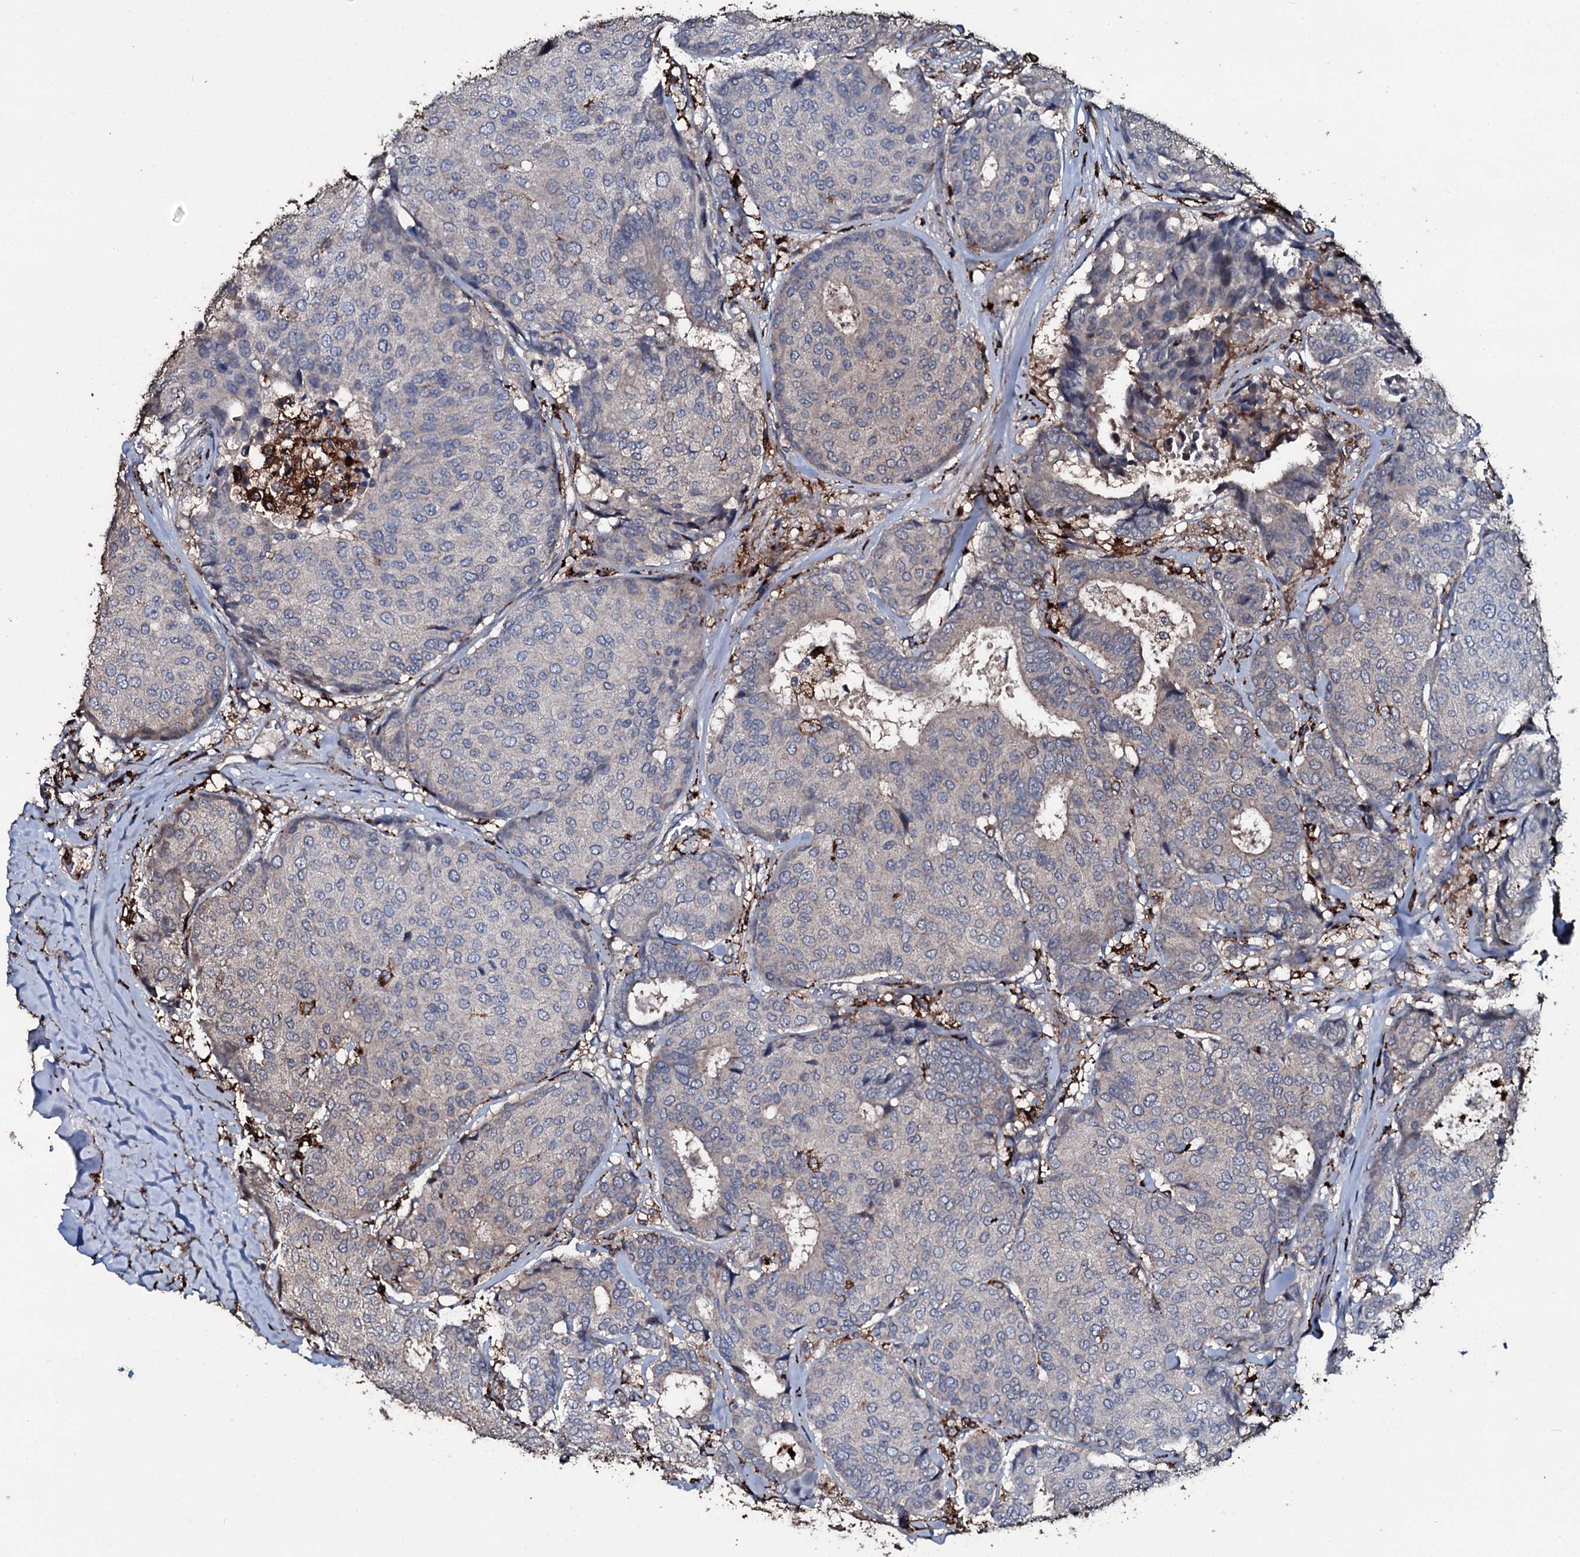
{"staining": {"intensity": "negative", "quantity": "none", "location": "none"}, "tissue": "breast cancer", "cell_type": "Tumor cells", "image_type": "cancer", "snomed": [{"axis": "morphology", "description": "Duct carcinoma"}, {"axis": "topography", "description": "Breast"}], "caption": "DAB immunohistochemical staining of breast invasive ductal carcinoma displays no significant expression in tumor cells.", "gene": "TPGS2", "patient": {"sex": "female", "age": 75}}